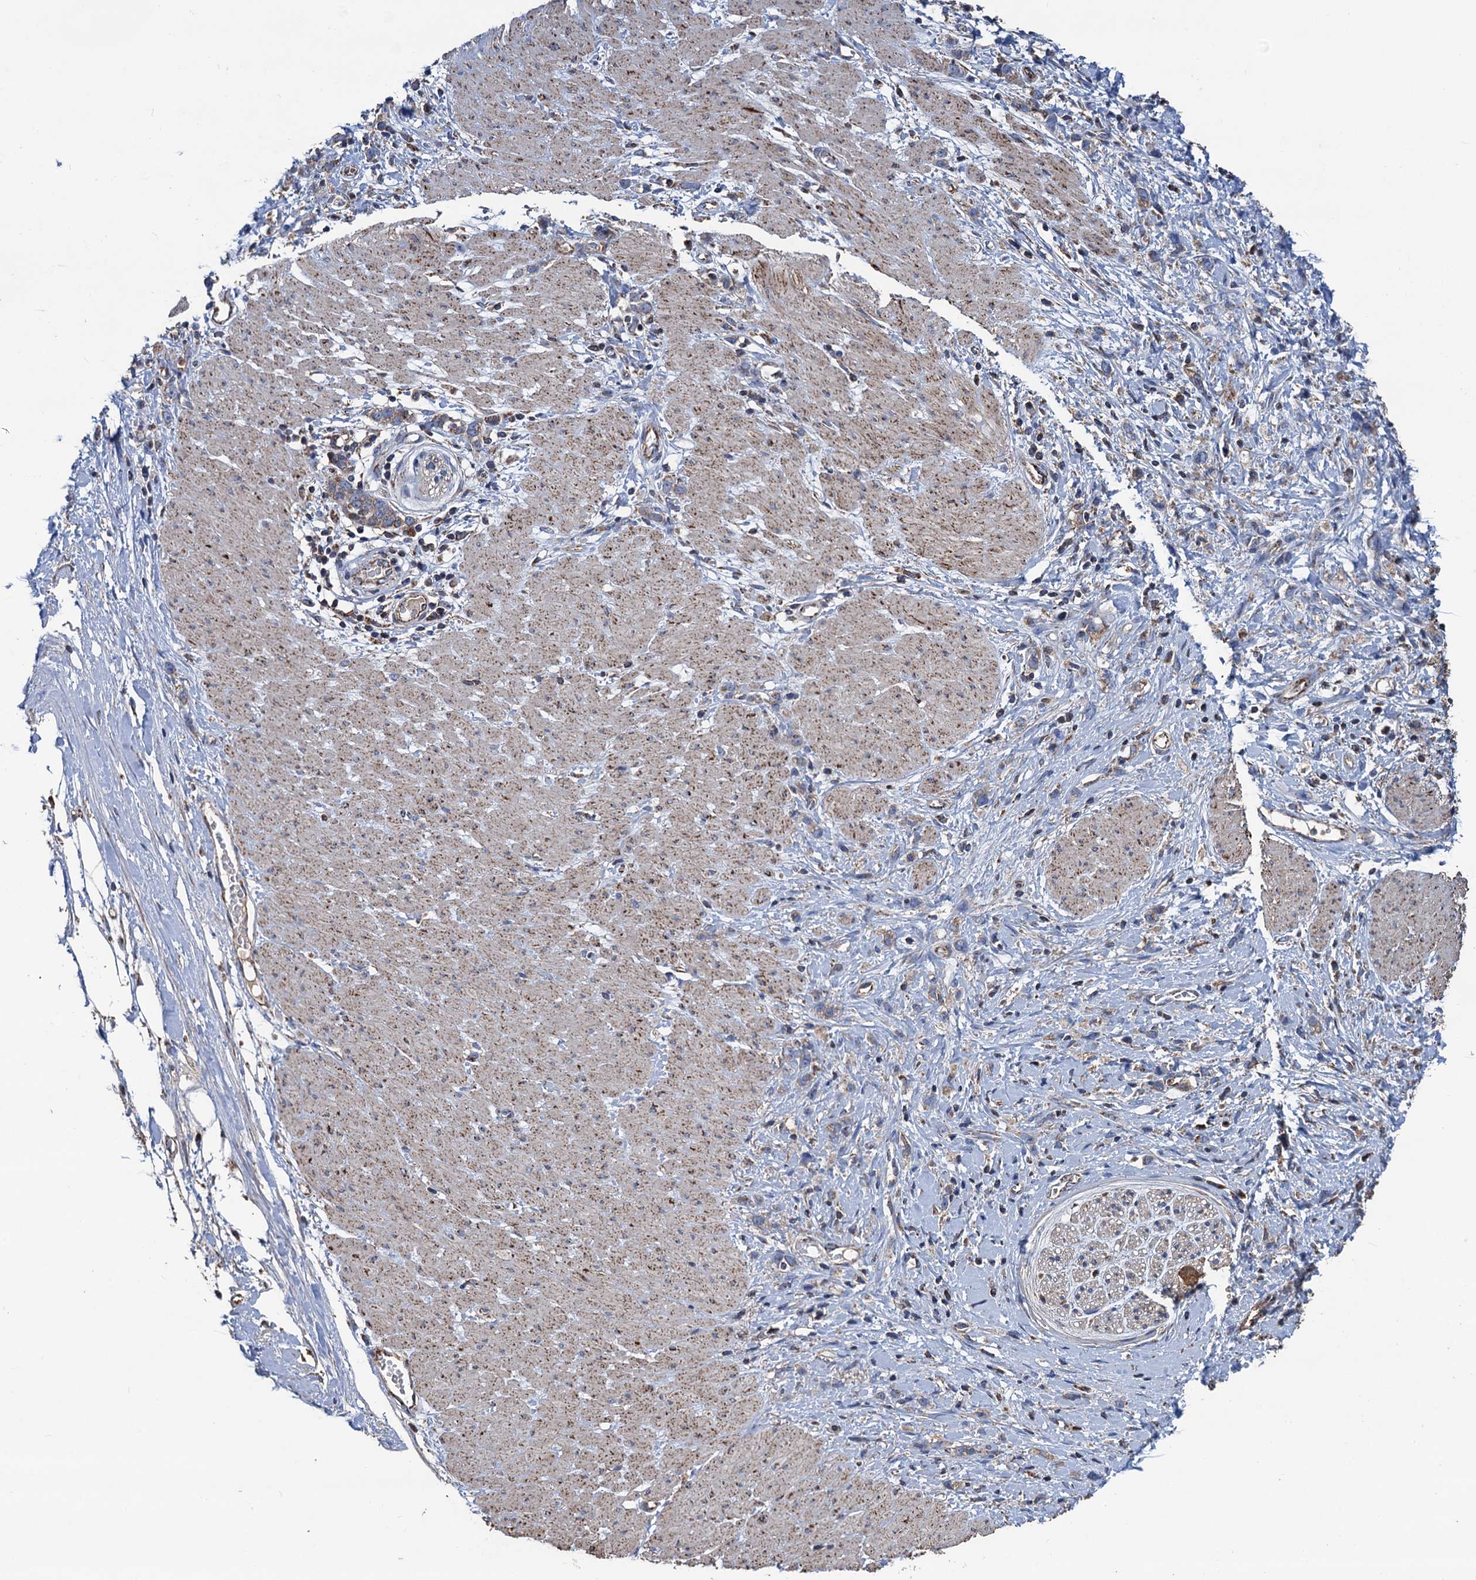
{"staining": {"intensity": "moderate", "quantity": ">75%", "location": "cytoplasmic/membranous"}, "tissue": "stomach cancer", "cell_type": "Tumor cells", "image_type": "cancer", "snomed": [{"axis": "morphology", "description": "Adenocarcinoma, NOS"}, {"axis": "topography", "description": "Stomach"}], "caption": "About >75% of tumor cells in human adenocarcinoma (stomach) demonstrate moderate cytoplasmic/membranous protein positivity as visualized by brown immunohistochemical staining.", "gene": "DGLUCY", "patient": {"sex": "female", "age": 76}}